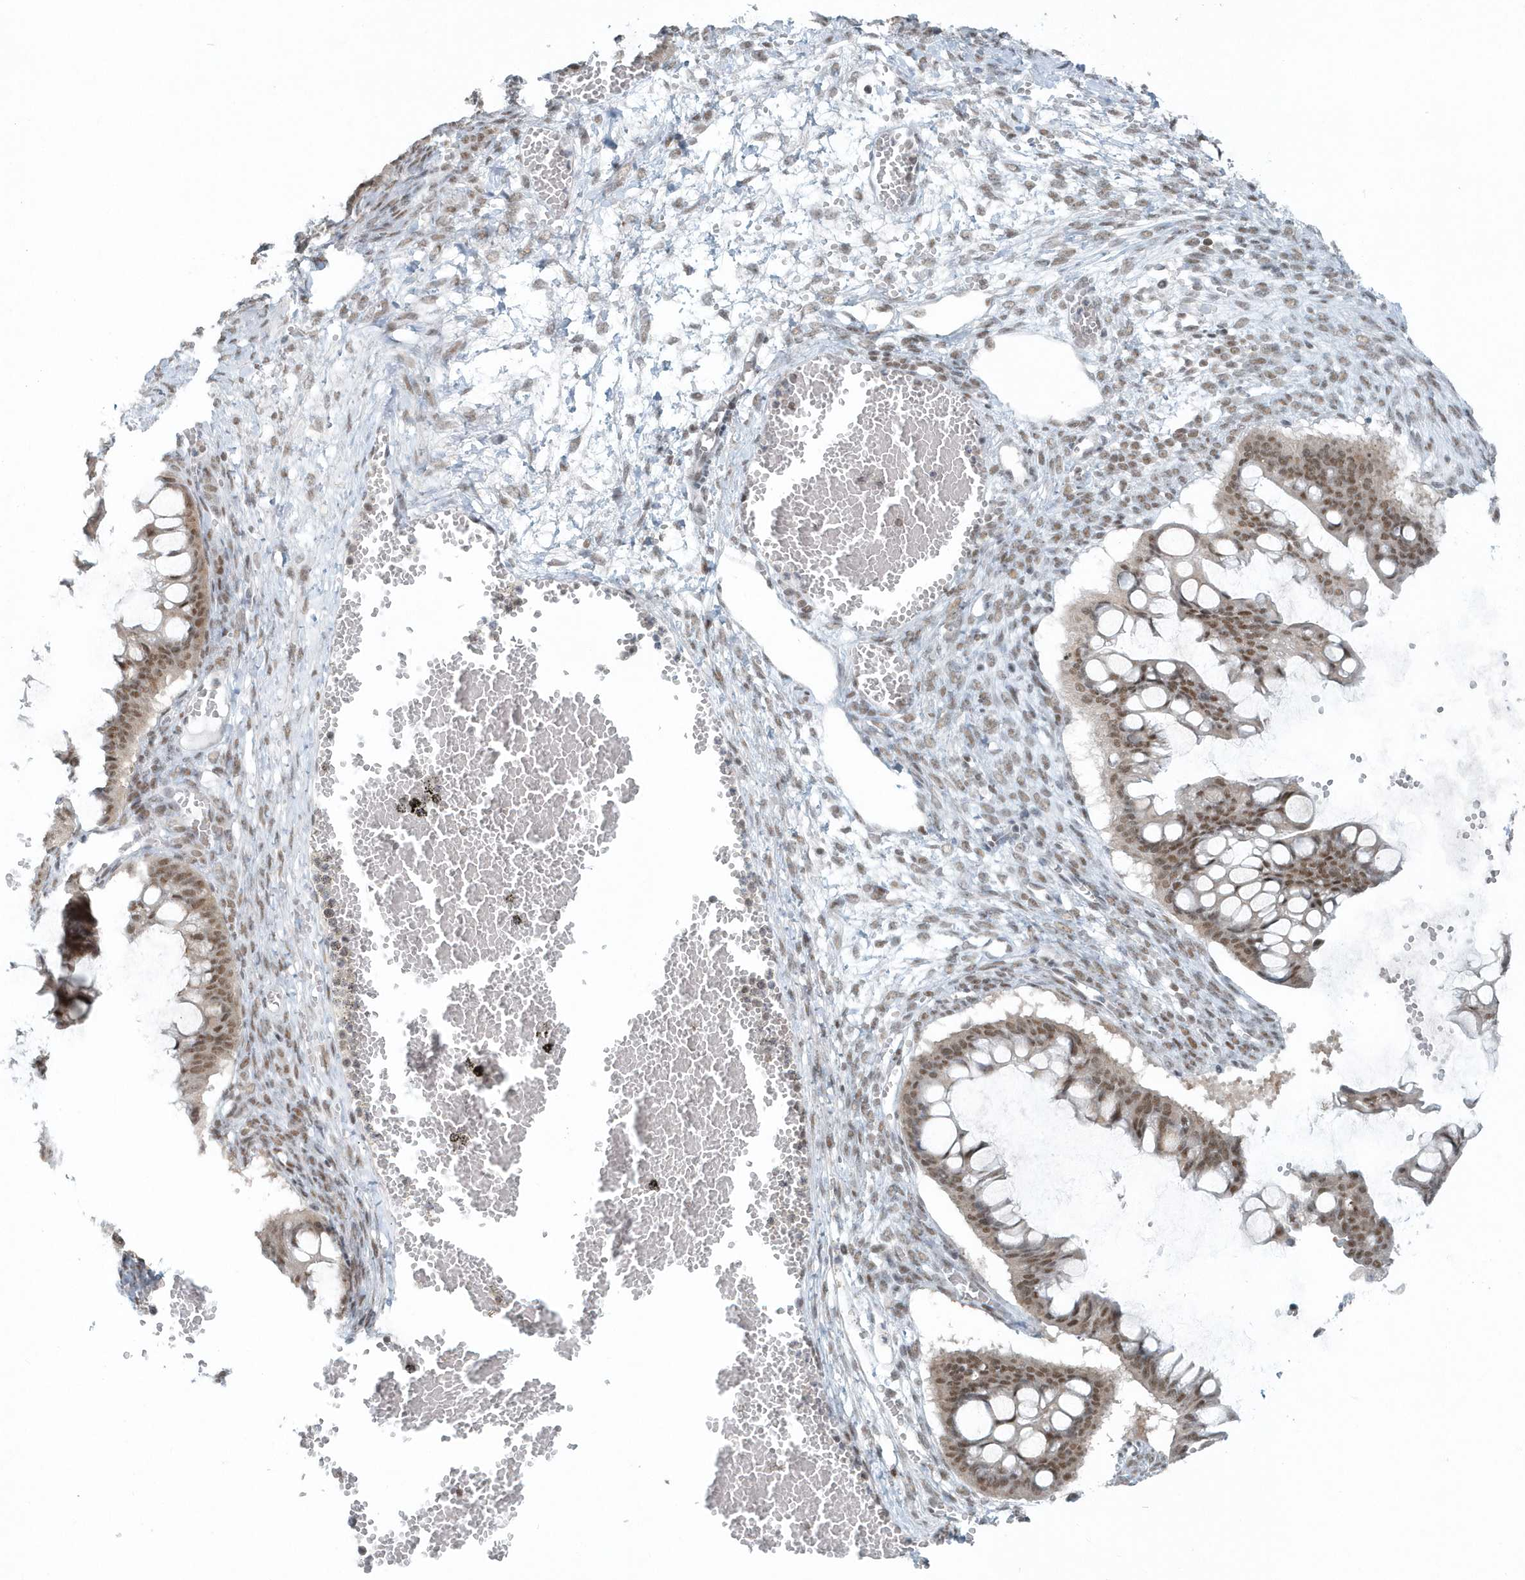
{"staining": {"intensity": "moderate", "quantity": ">75%", "location": "nuclear"}, "tissue": "ovarian cancer", "cell_type": "Tumor cells", "image_type": "cancer", "snomed": [{"axis": "morphology", "description": "Cystadenocarcinoma, mucinous, NOS"}, {"axis": "topography", "description": "Ovary"}], "caption": "IHC (DAB) staining of human ovarian cancer (mucinous cystadenocarcinoma) demonstrates moderate nuclear protein positivity in about >75% of tumor cells.", "gene": "YTHDC1", "patient": {"sex": "female", "age": 73}}